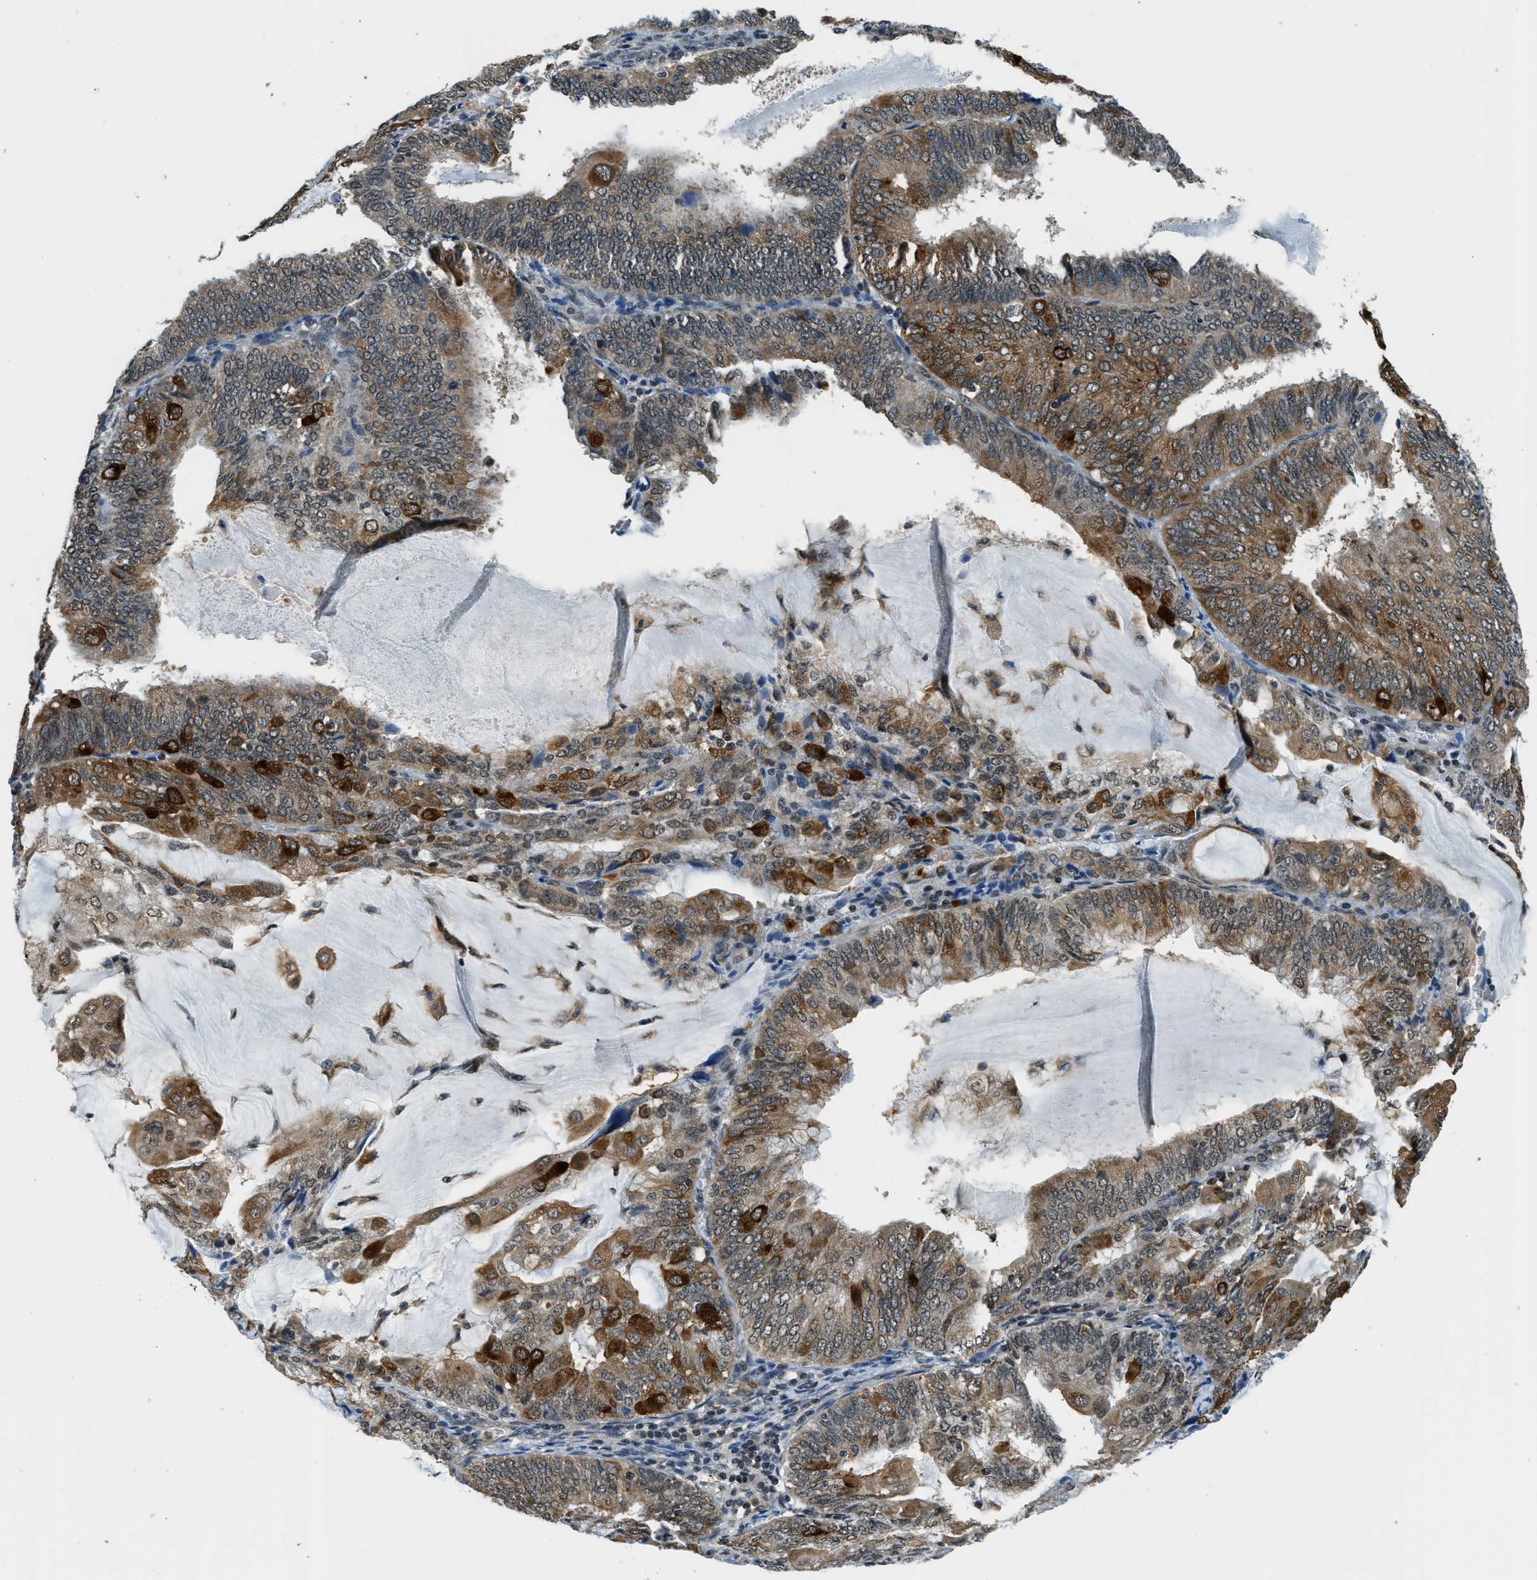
{"staining": {"intensity": "moderate", "quantity": ">75%", "location": "cytoplasmic/membranous"}, "tissue": "endometrial cancer", "cell_type": "Tumor cells", "image_type": "cancer", "snomed": [{"axis": "morphology", "description": "Adenocarcinoma, NOS"}, {"axis": "topography", "description": "Endometrium"}], "caption": "Endometrial cancer stained with a protein marker demonstrates moderate staining in tumor cells.", "gene": "RAB11FIP1", "patient": {"sex": "female", "age": 81}}